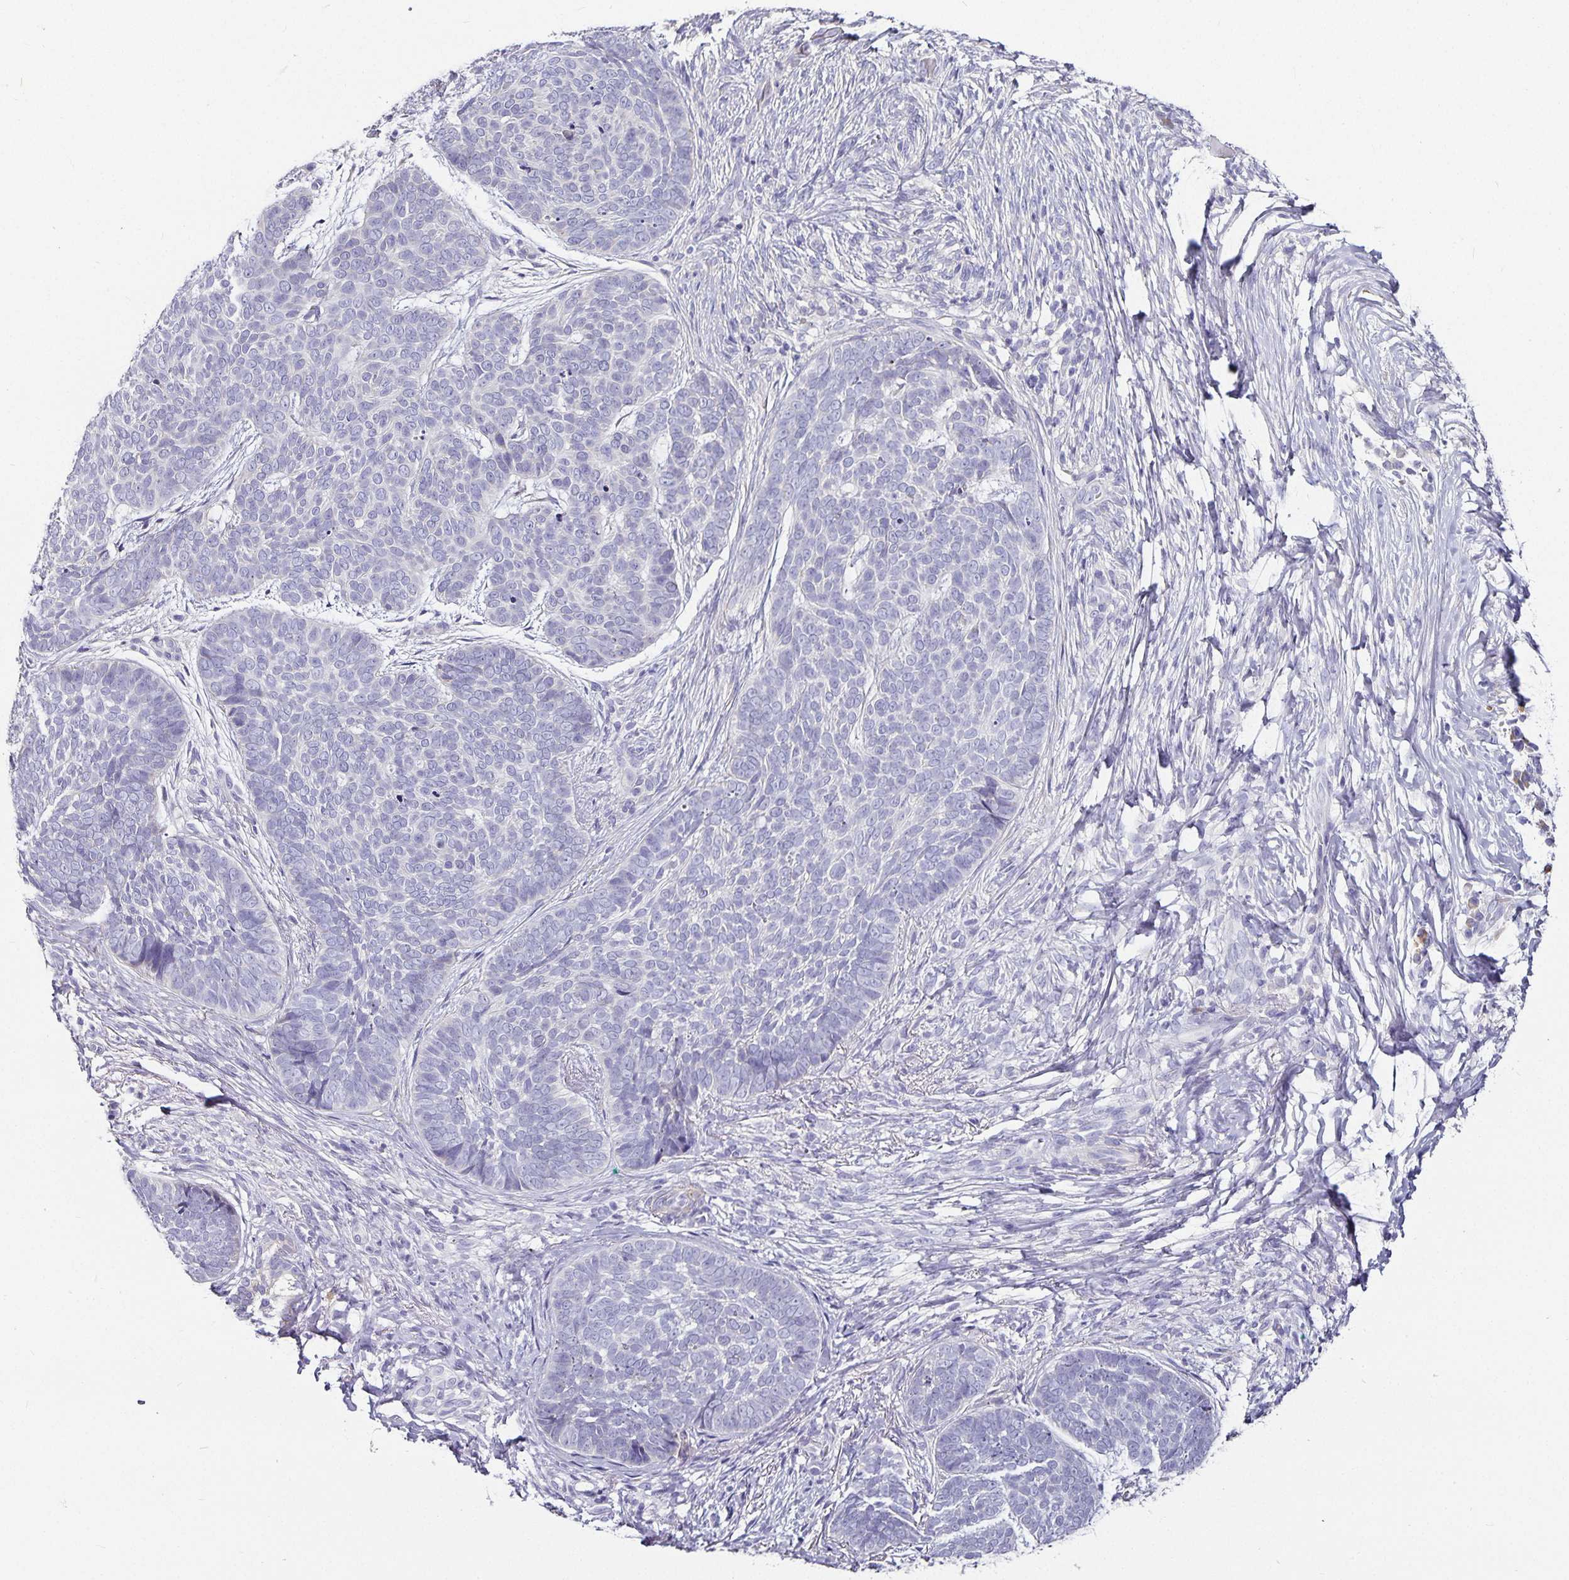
{"staining": {"intensity": "negative", "quantity": "none", "location": "none"}, "tissue": "skin cancer", "cell_type": "Tumor cells", "image_type": "cancer", "snomed": [{"axis": "morphology", "description": "Basal cell carcinoma"}, {"axis": "topography", "description": "Skin"}, {"axis": "topography", "description": "Skin of nose"}], "caption": "Immunohistochemistry of basal cell carcinoma (skin) reveals no positivity in tumor cells. (Brightfield microscopy of DAB IHC at high magnification).", "gene": "CA12", "patient": {"sex": "female", "age": 81}}